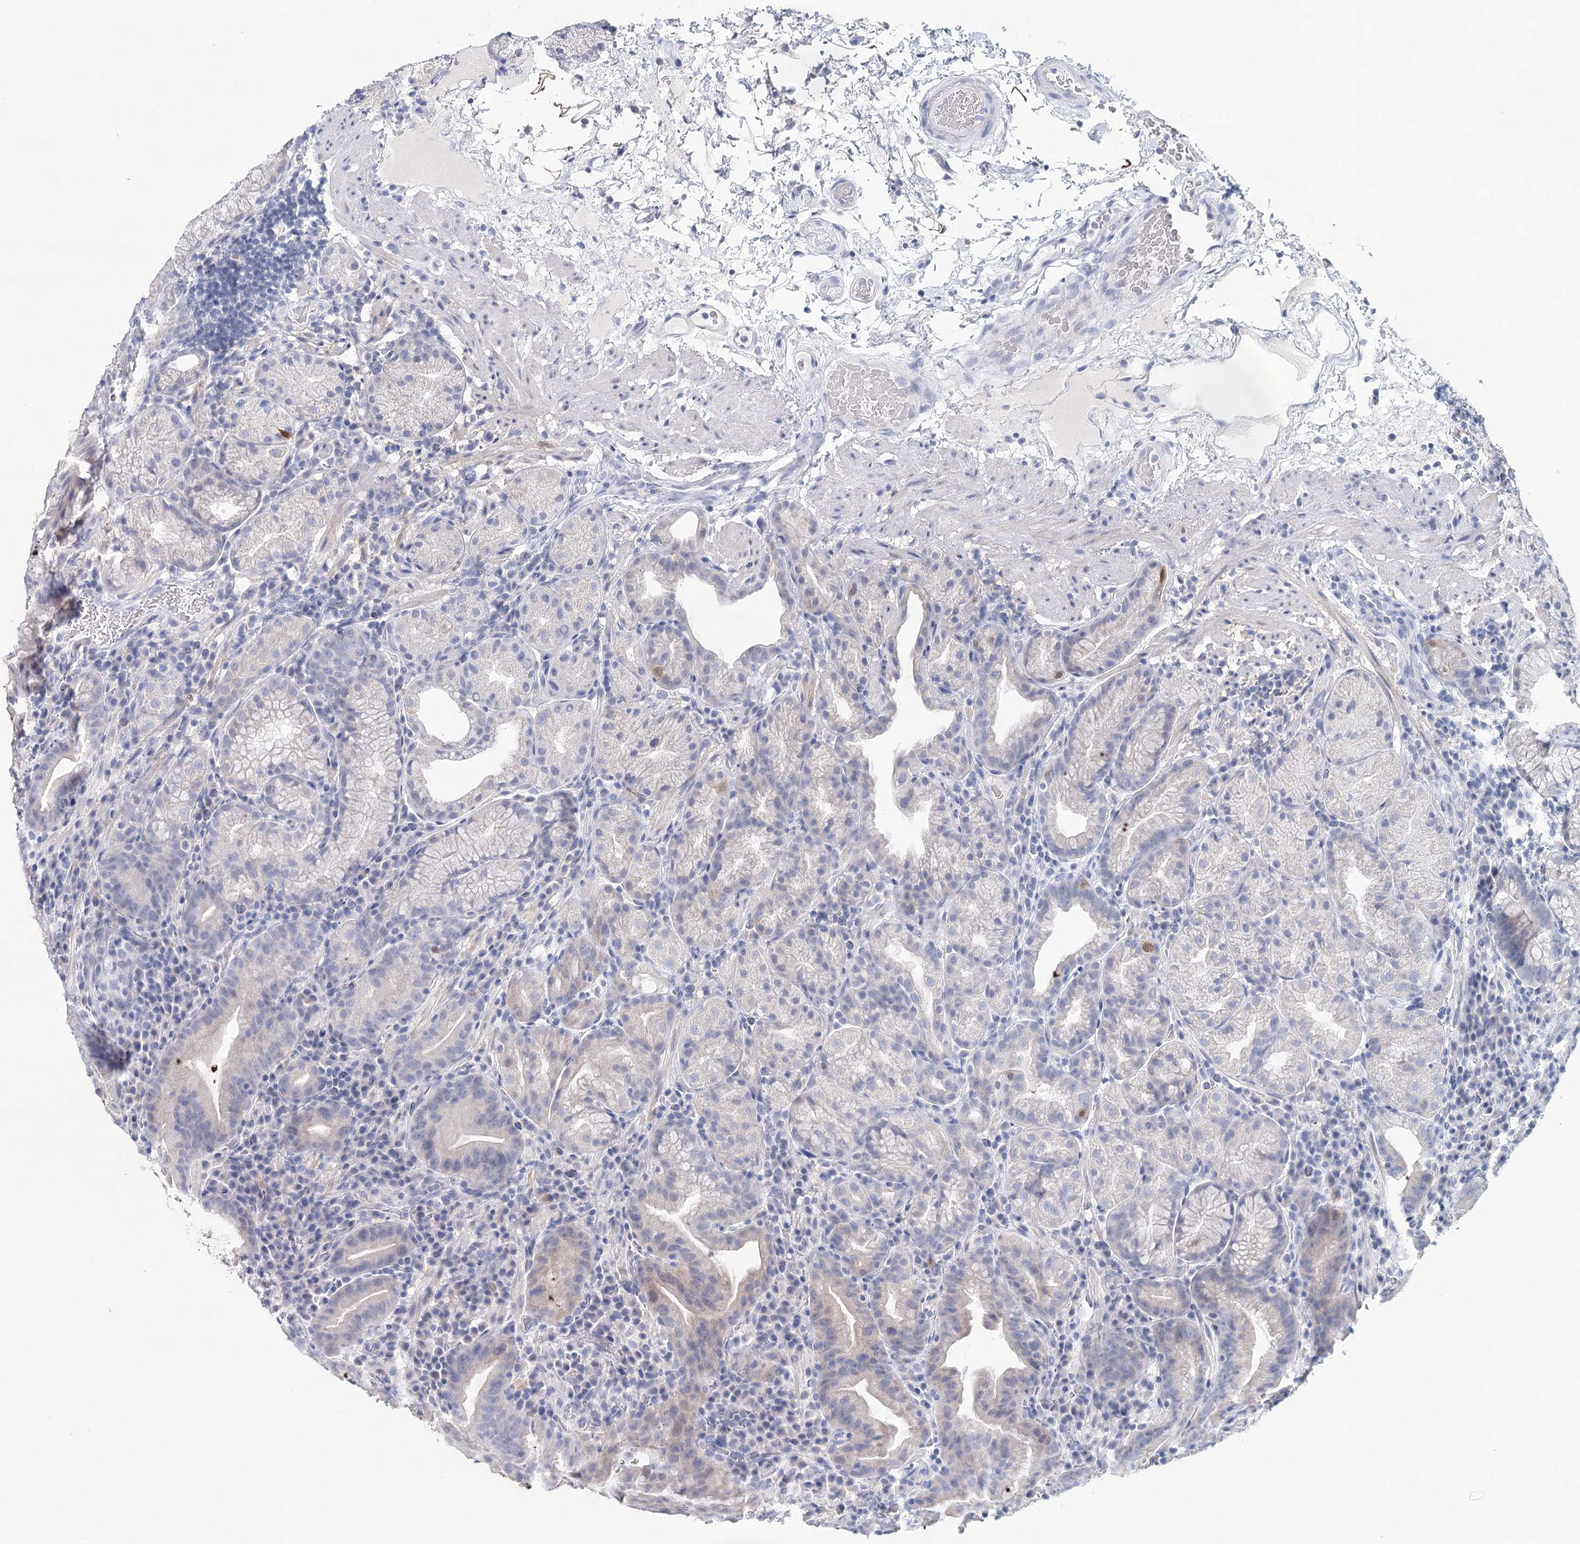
{"staining": {"intensity": "negative", "quantity": "none", "location": "none"}, "tissue": "stomach", "cell_type": "Glandular cells", "image_type": "normal", "snomed": [{"axis": "morphology", "description": "Normal tissue, NOS"}, {"axis": "morphology", "description": "Inflammation, NOS"}, {"axis": "topography", "description": "Stomach"}], "caption": "Glandular cells are negative for brown protein staining in normal stomach. (Immunohistochemistry, brightfield microscopy, high magnification).", "gene": "HSPA4L", "patient": {"sex": "male", "age": 79}}